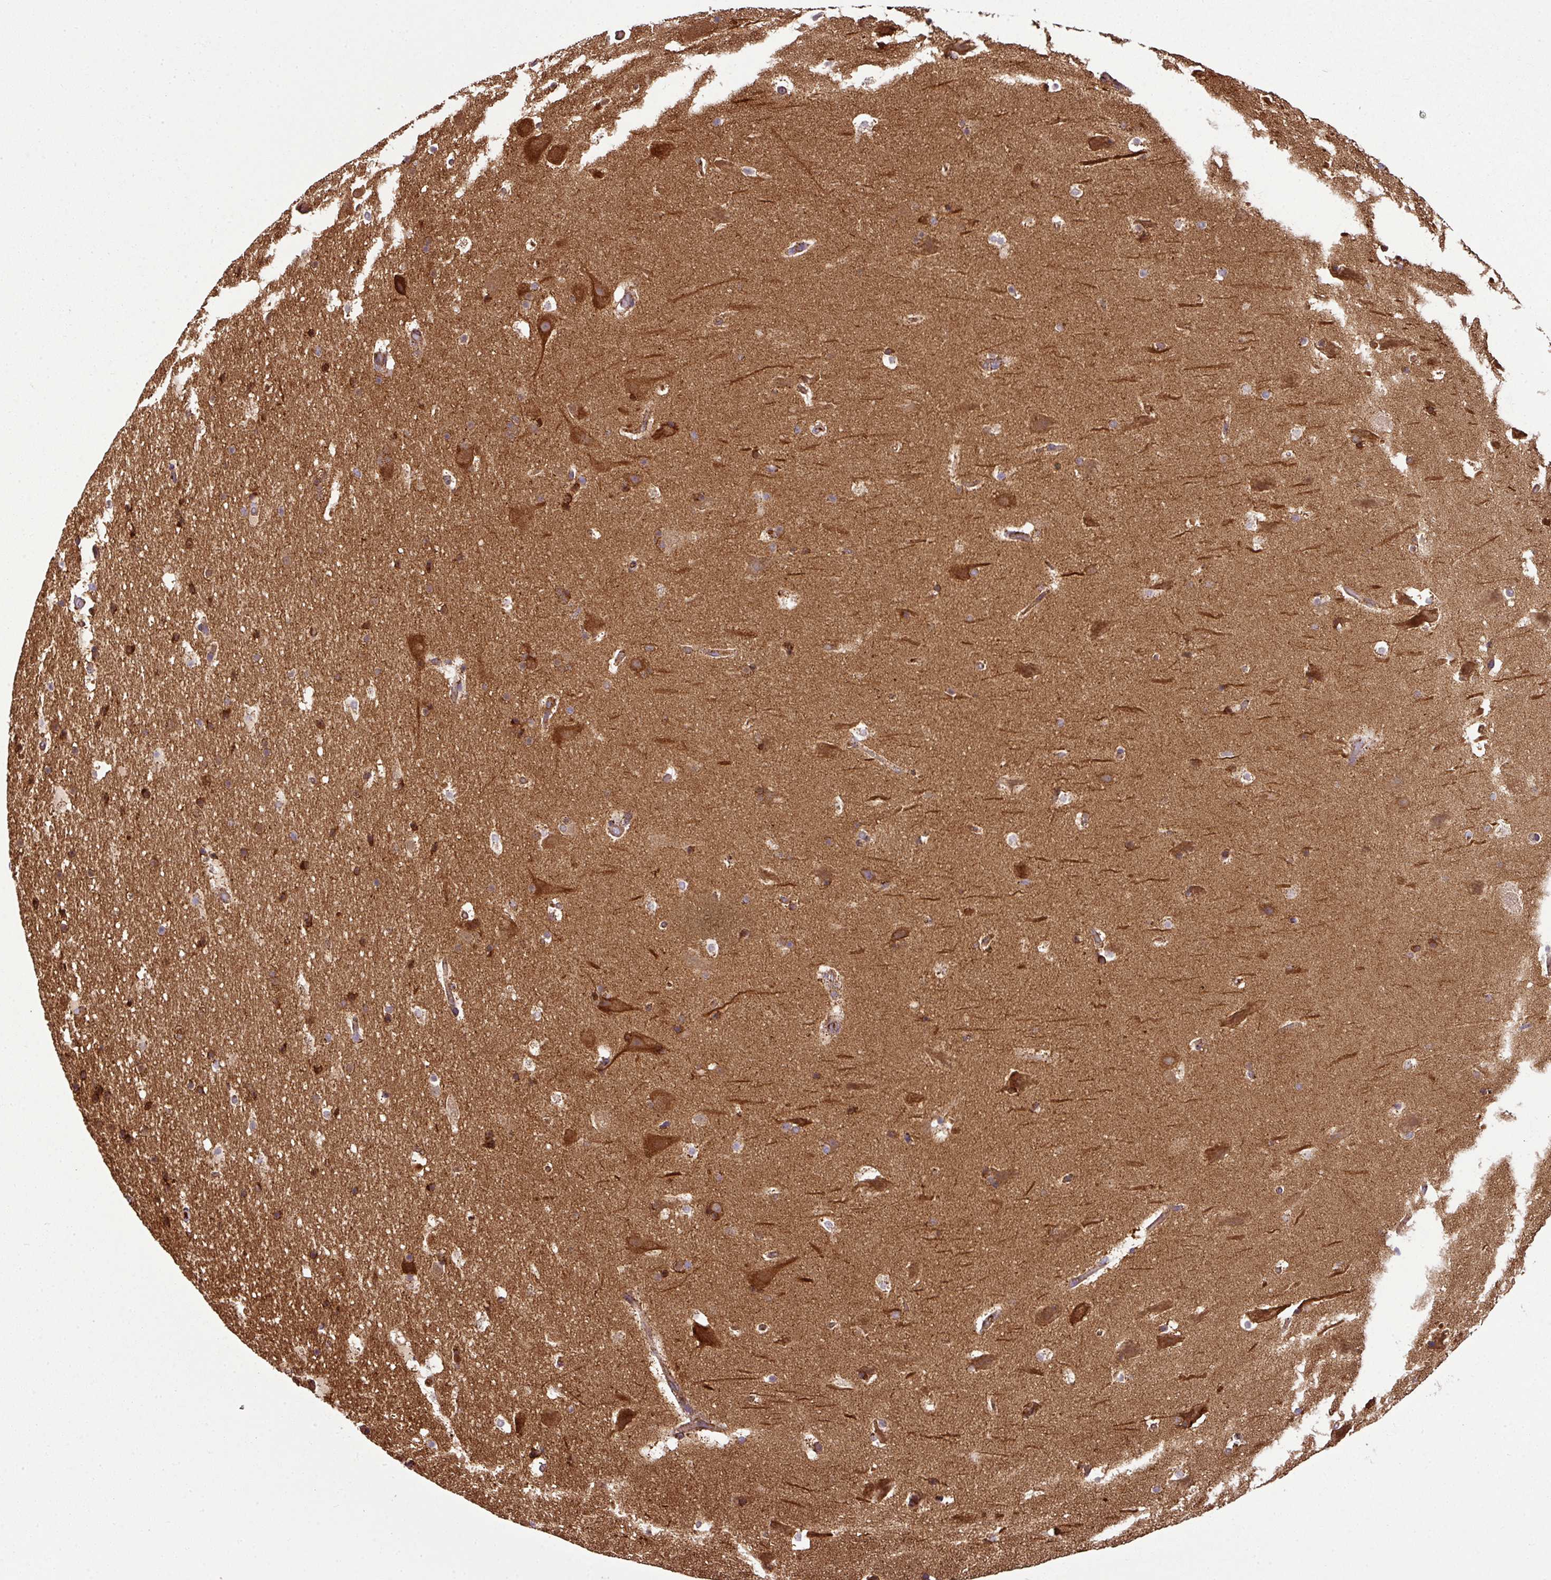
{"staining": {"intensity": "moderate", "quantity": "25%-75%", "location": "cytoplasmic/membranous"}, "tissue": "hippocampus", "cell_type": "Glial cells", "image_type": "normal", "snomed": [{"axis": "morphology", "description": "Normal tissue, NOS"}, {"axis": "topography", "description": "Hippocampus"}], "caption": "Protein positivity by IHC reveals moderate cytoplasmic/membranous positivity in approximately 25%-75% of glial cells in benign hippocampus.", "gene": "PRELID3B", "patient": {"sex": "male", "age": 37}}